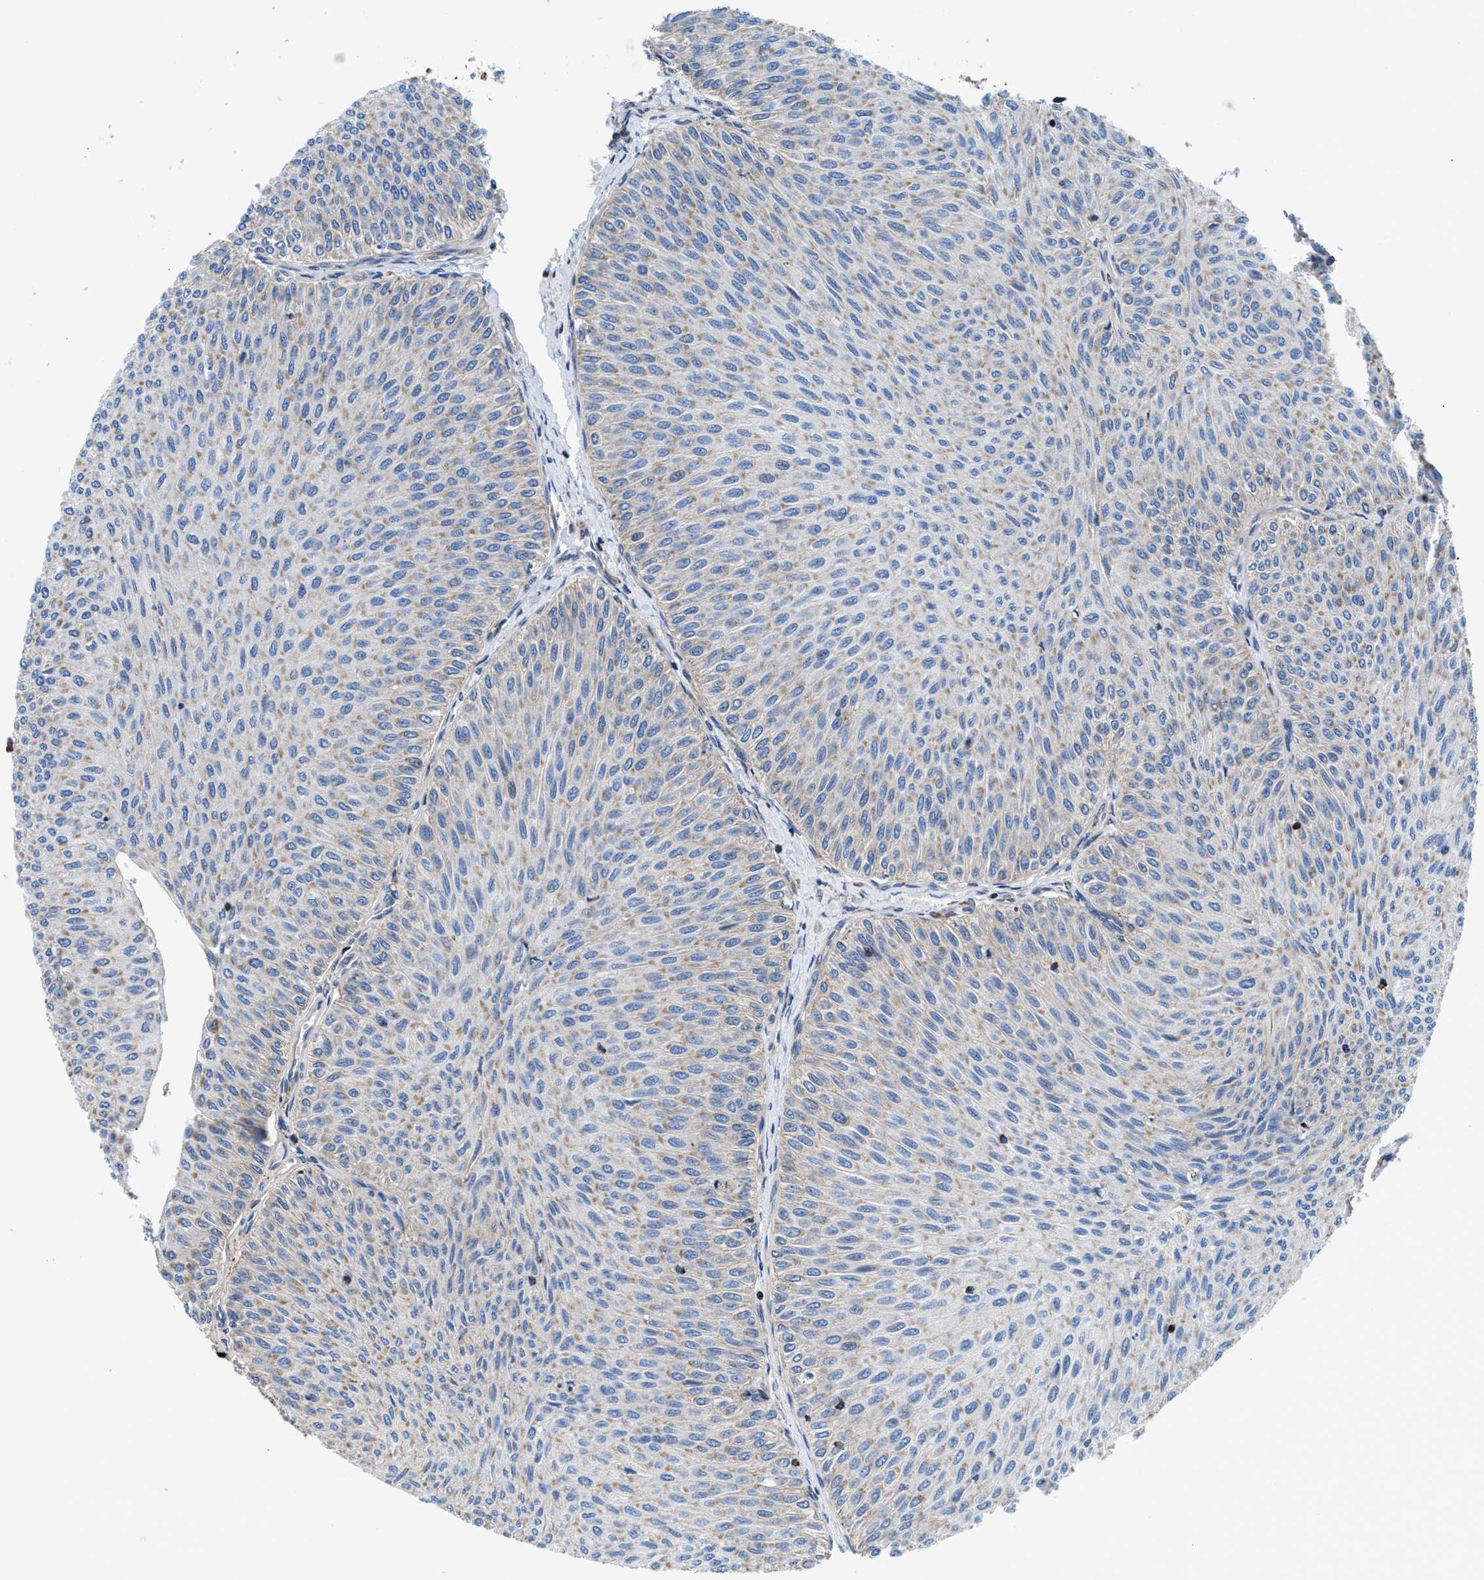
{"staining": {"intensity": "weak", "quantity": "25%-75%", "location": "cytoplasmic/membranous"}, "tissue": "urothelial cancer", "cell_type": "Tumor cells", "image_type": "cancer", "snomed": [{"axis": "morphology", "description": "Urothelial carcinoma, Low grade"}, {"axis": "topography", "description": "Urinary bladder"}], "caption": "Urothelial cancer stained for a protein demonstrates weak cytoplasmic/membranous positivity in tumor cells.", "gene": "PRR15L", "patient": {"sex": "male", "age": 78}}